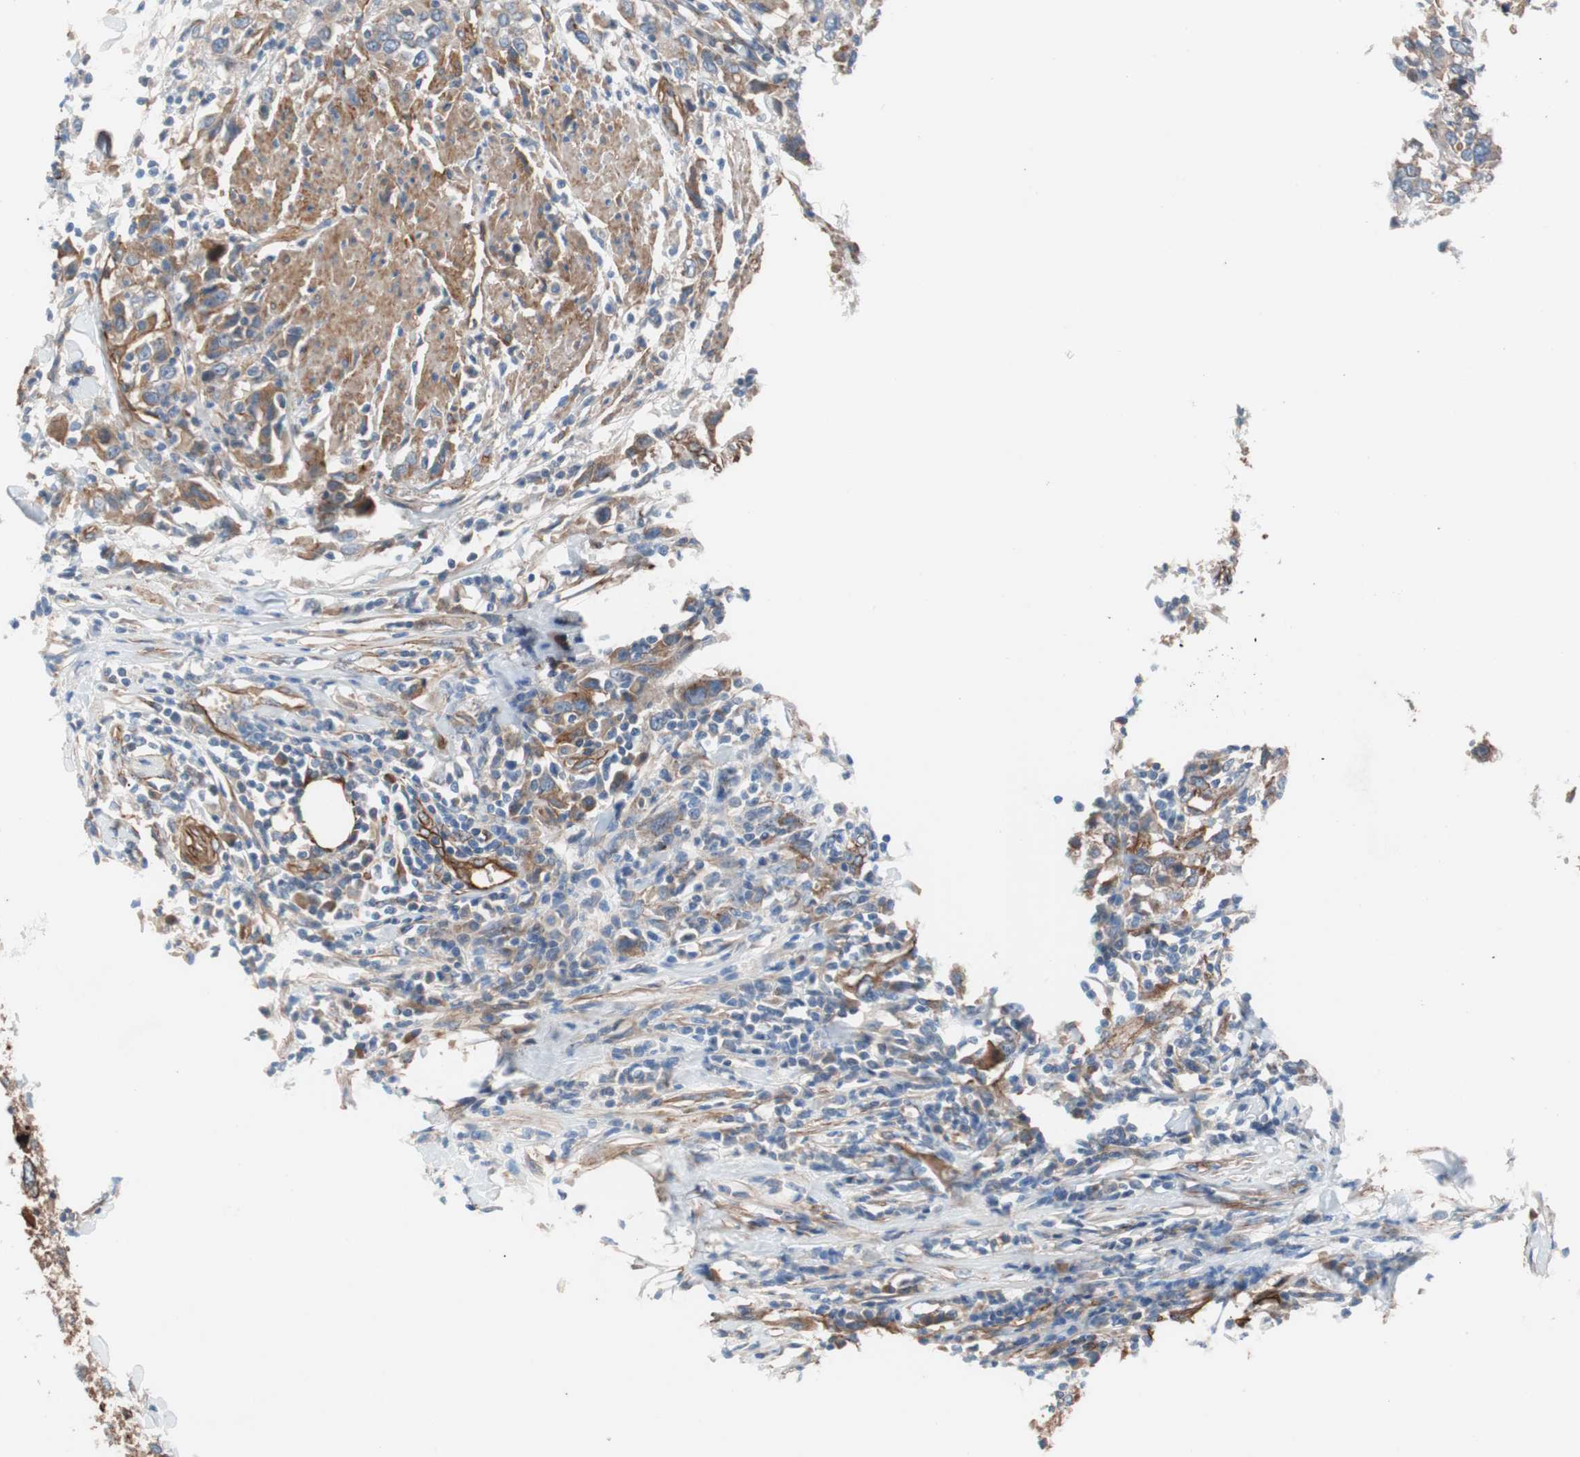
{"staining": {"intensity": "moderate", "quantity": "25%-75%", "location": "cytoplasmic/membranous"}, "tissue": "urothelial cancer", "cell_type": "Tumor cells", "image_type": "cancer", "snomed": [{"axis": "morphology", "description": "Urothelial carcinoma, High grade"}, {"axis": "topography", "description": "Urinary bladder"}], "caption": "DAB immunohistochemical staining of urothelial cancer reveals moderate cytoplasmic/membranous protein expression in approximately 25%-75% of tumor cells. (DAB (3,3'-diaminobenzidine) IHC, brown staining for protein, blue staining for nuclei).", "gene": "SPINT1", "patient": {"sex": "male", "age": 61}}